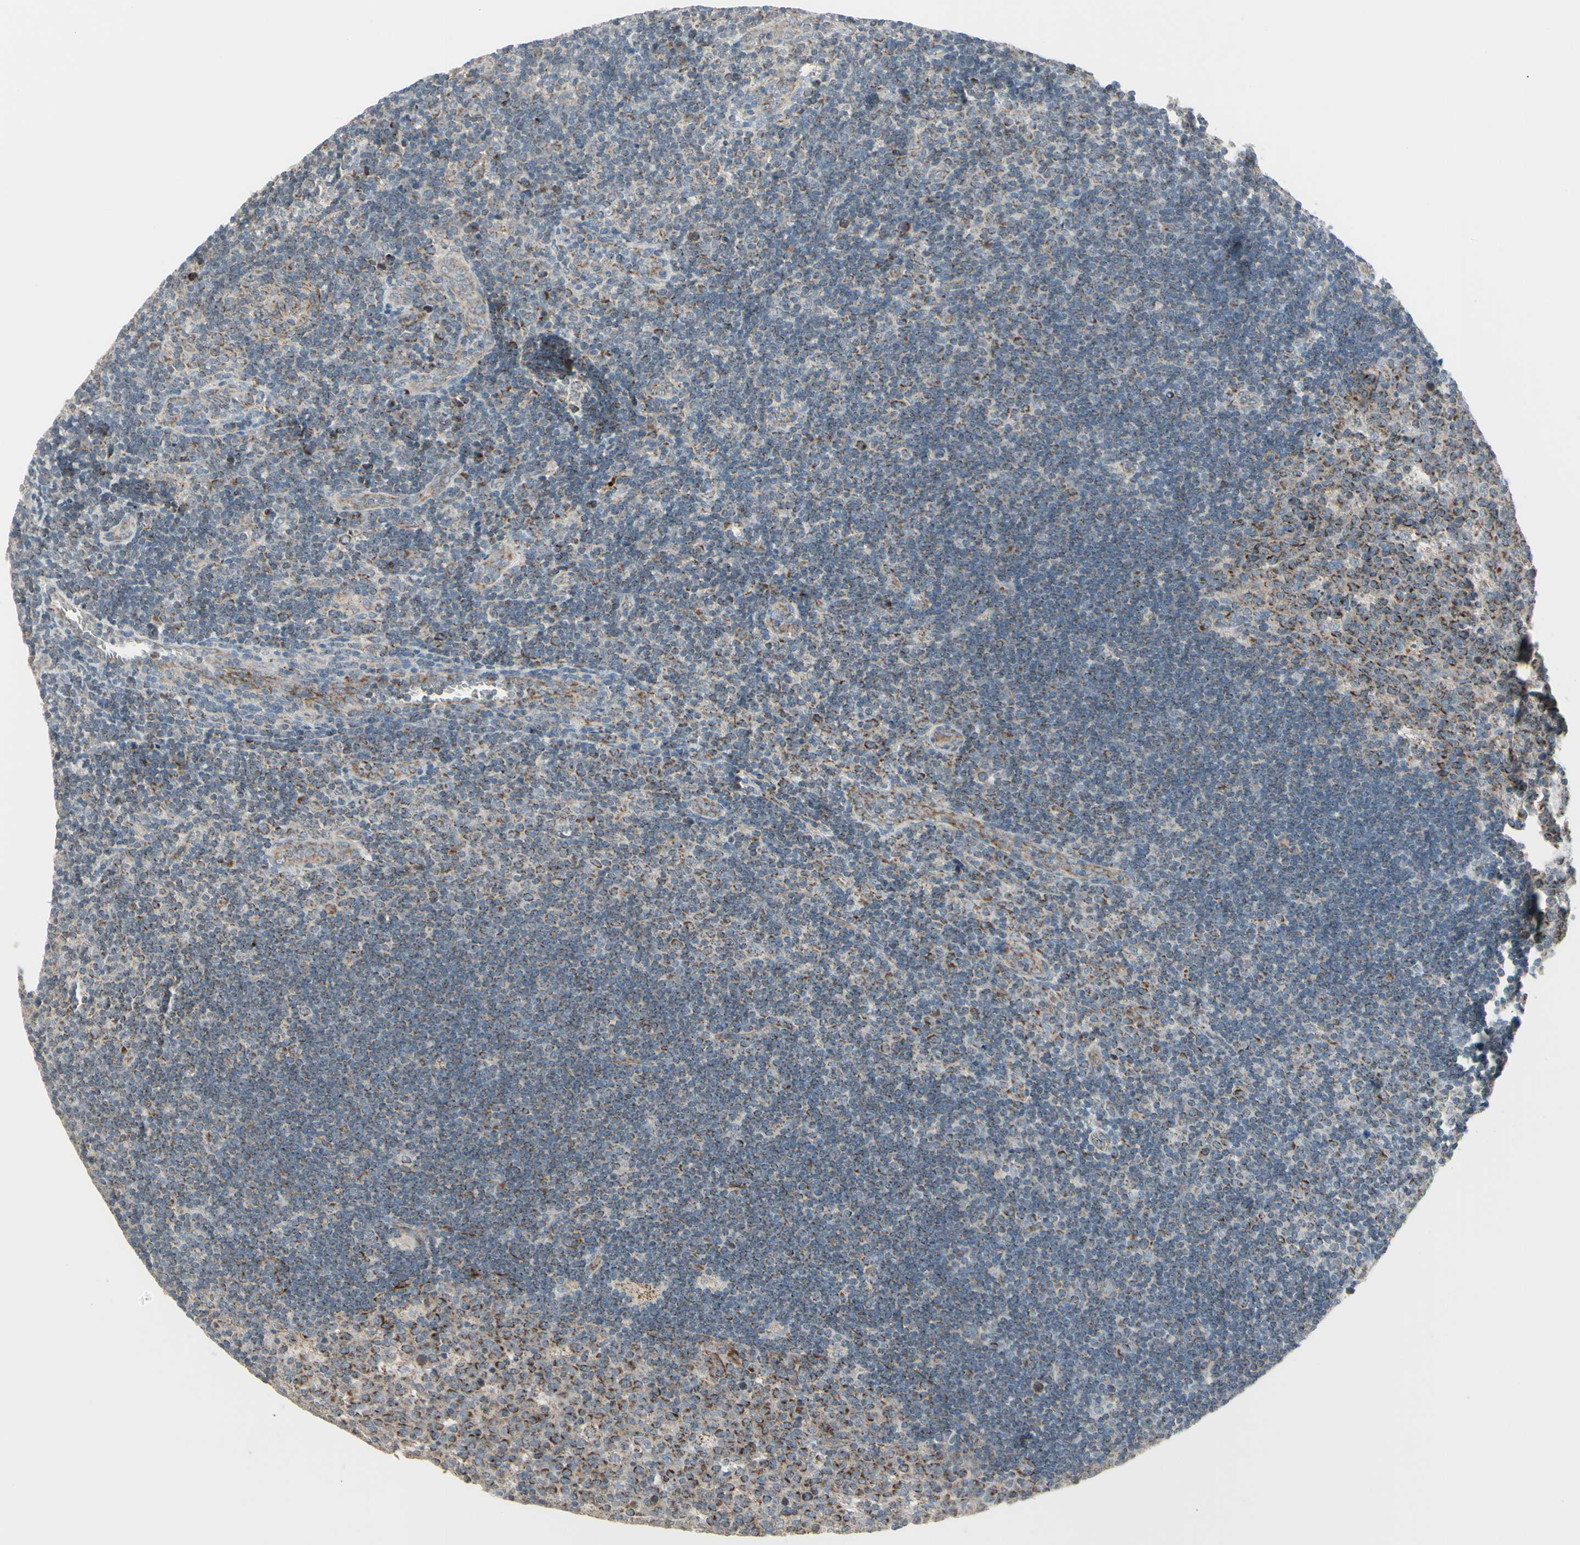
{"staining": {"intensity": "moderate", "quantity": "25%-75%", "location": "cytoplasmic/membranous"}, "tissue": "lymph node", "cell_type": "Germinal center cells", "image_type": "normal", "snomed": [{"axis": "morphology", "description": "Normal tissue, NOS"}, {"axis": "topography", "description": "Lymph node"}, {"axis": "topography", "description": "Salivary gland"}], "caption": "Germinal center cells reveal medium levels of moderate cytoplasmic/membranous staining in approximately 25%-75% of cells in benign human lymph node. (Stains: DAB (3,3'-diaminobenzidine) in brown, nuclei in blue, Microscopy: brightfield microscopy at high magnification).", "gene": "FAM171B", "patient": {"sex": "male", "age": 8}}